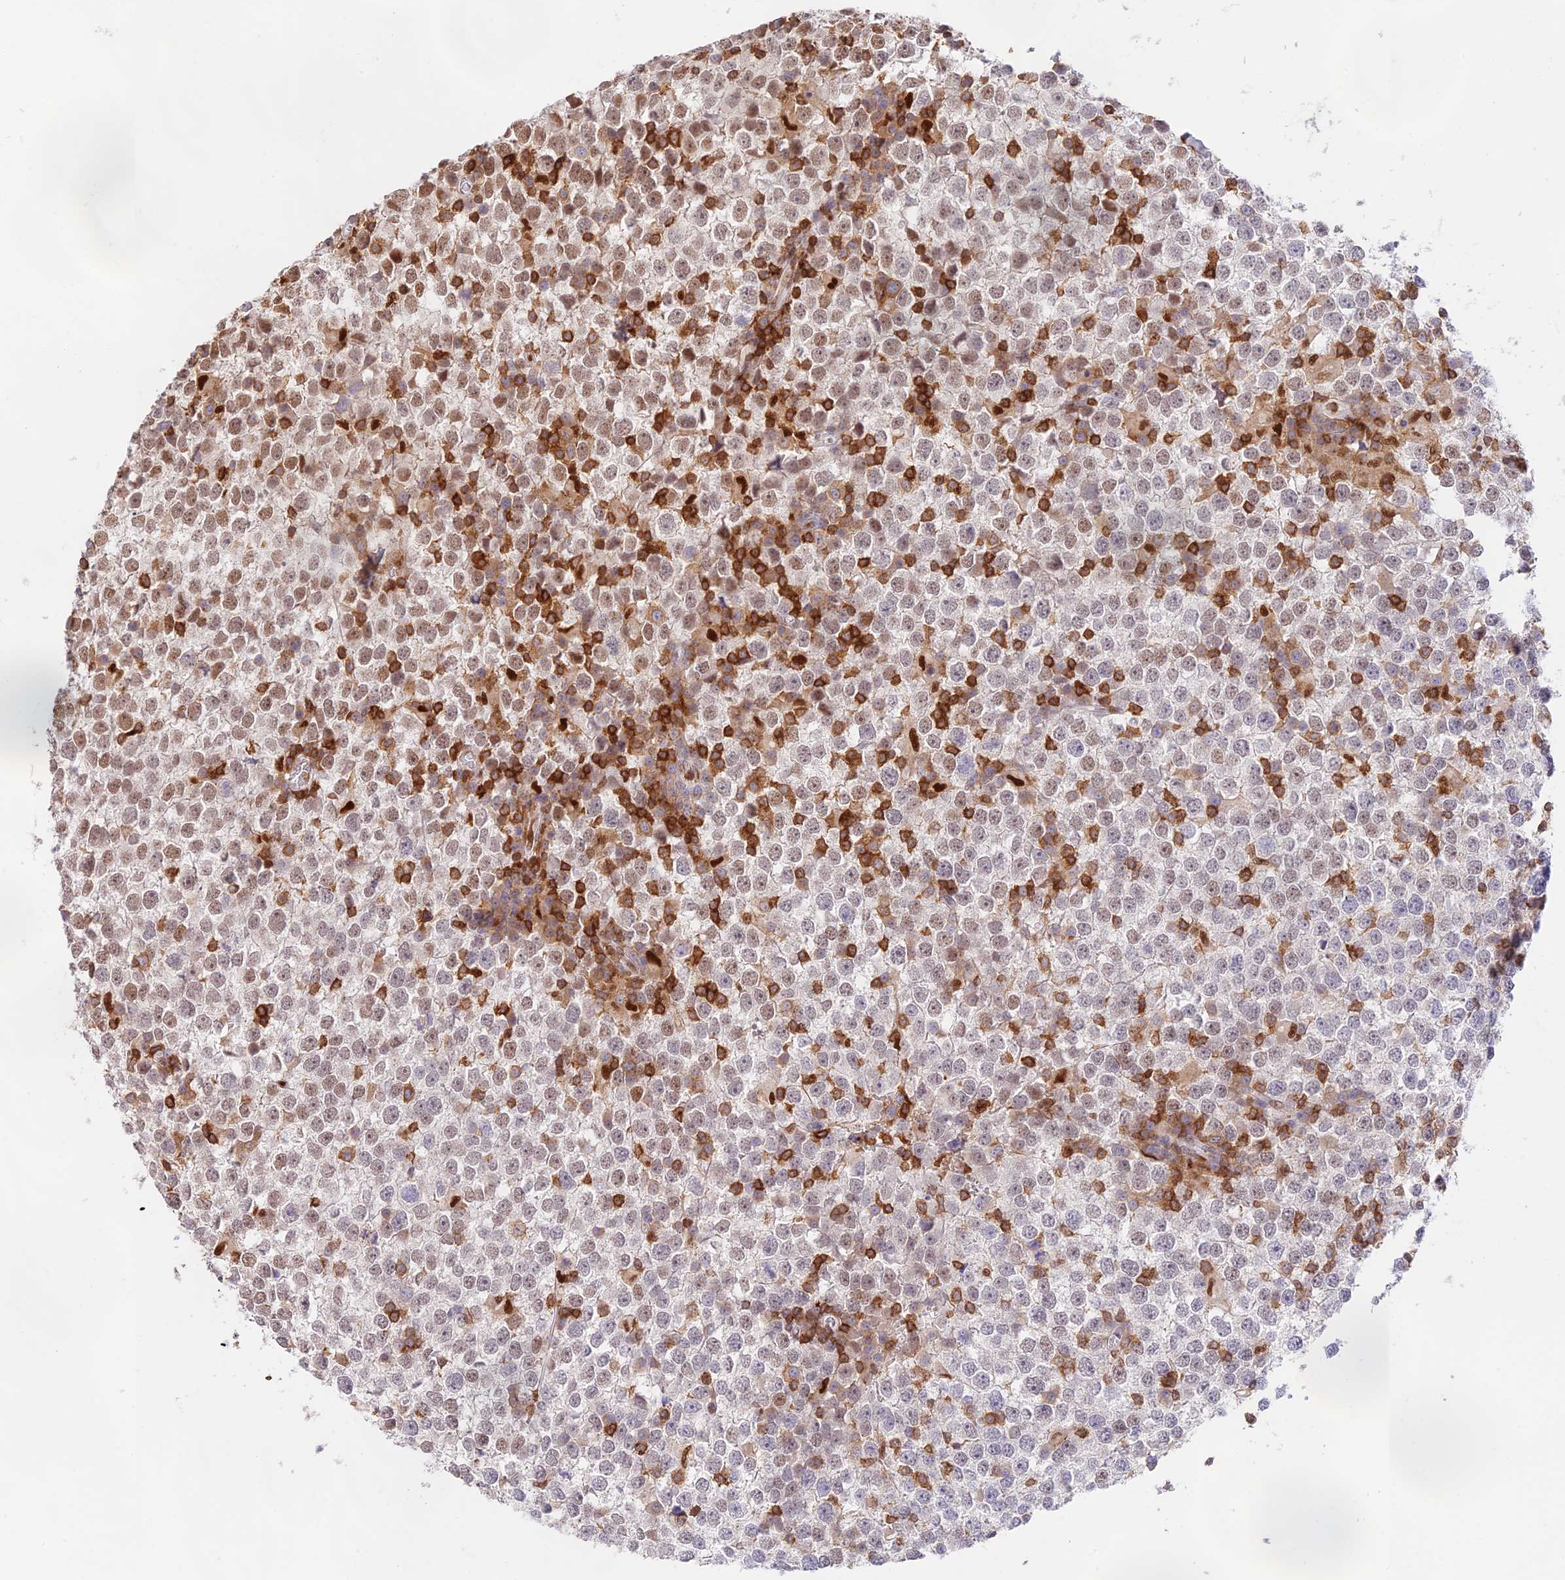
{"staining": {"intensity": "moderate", "quantity": "<25%", "location": "nuclear"}, "tissue": "testis cancer", "cell_type": "Tumor cells", "image_type": "cancer", "snomed": [{"axis": "morphology", "description": "Seminoma, NOS"}, {"axis": "topography", "description": "Testis"}], "caption": "This image reveals seminoma (testis) stained with IHC to label a protein in brown. The nuclear of tumor cells show moderate positivity for the protein. Nuclei are counter-stained blue.", "gene": "DENND1C", "patient": {"sex": "male", "age": 65}}